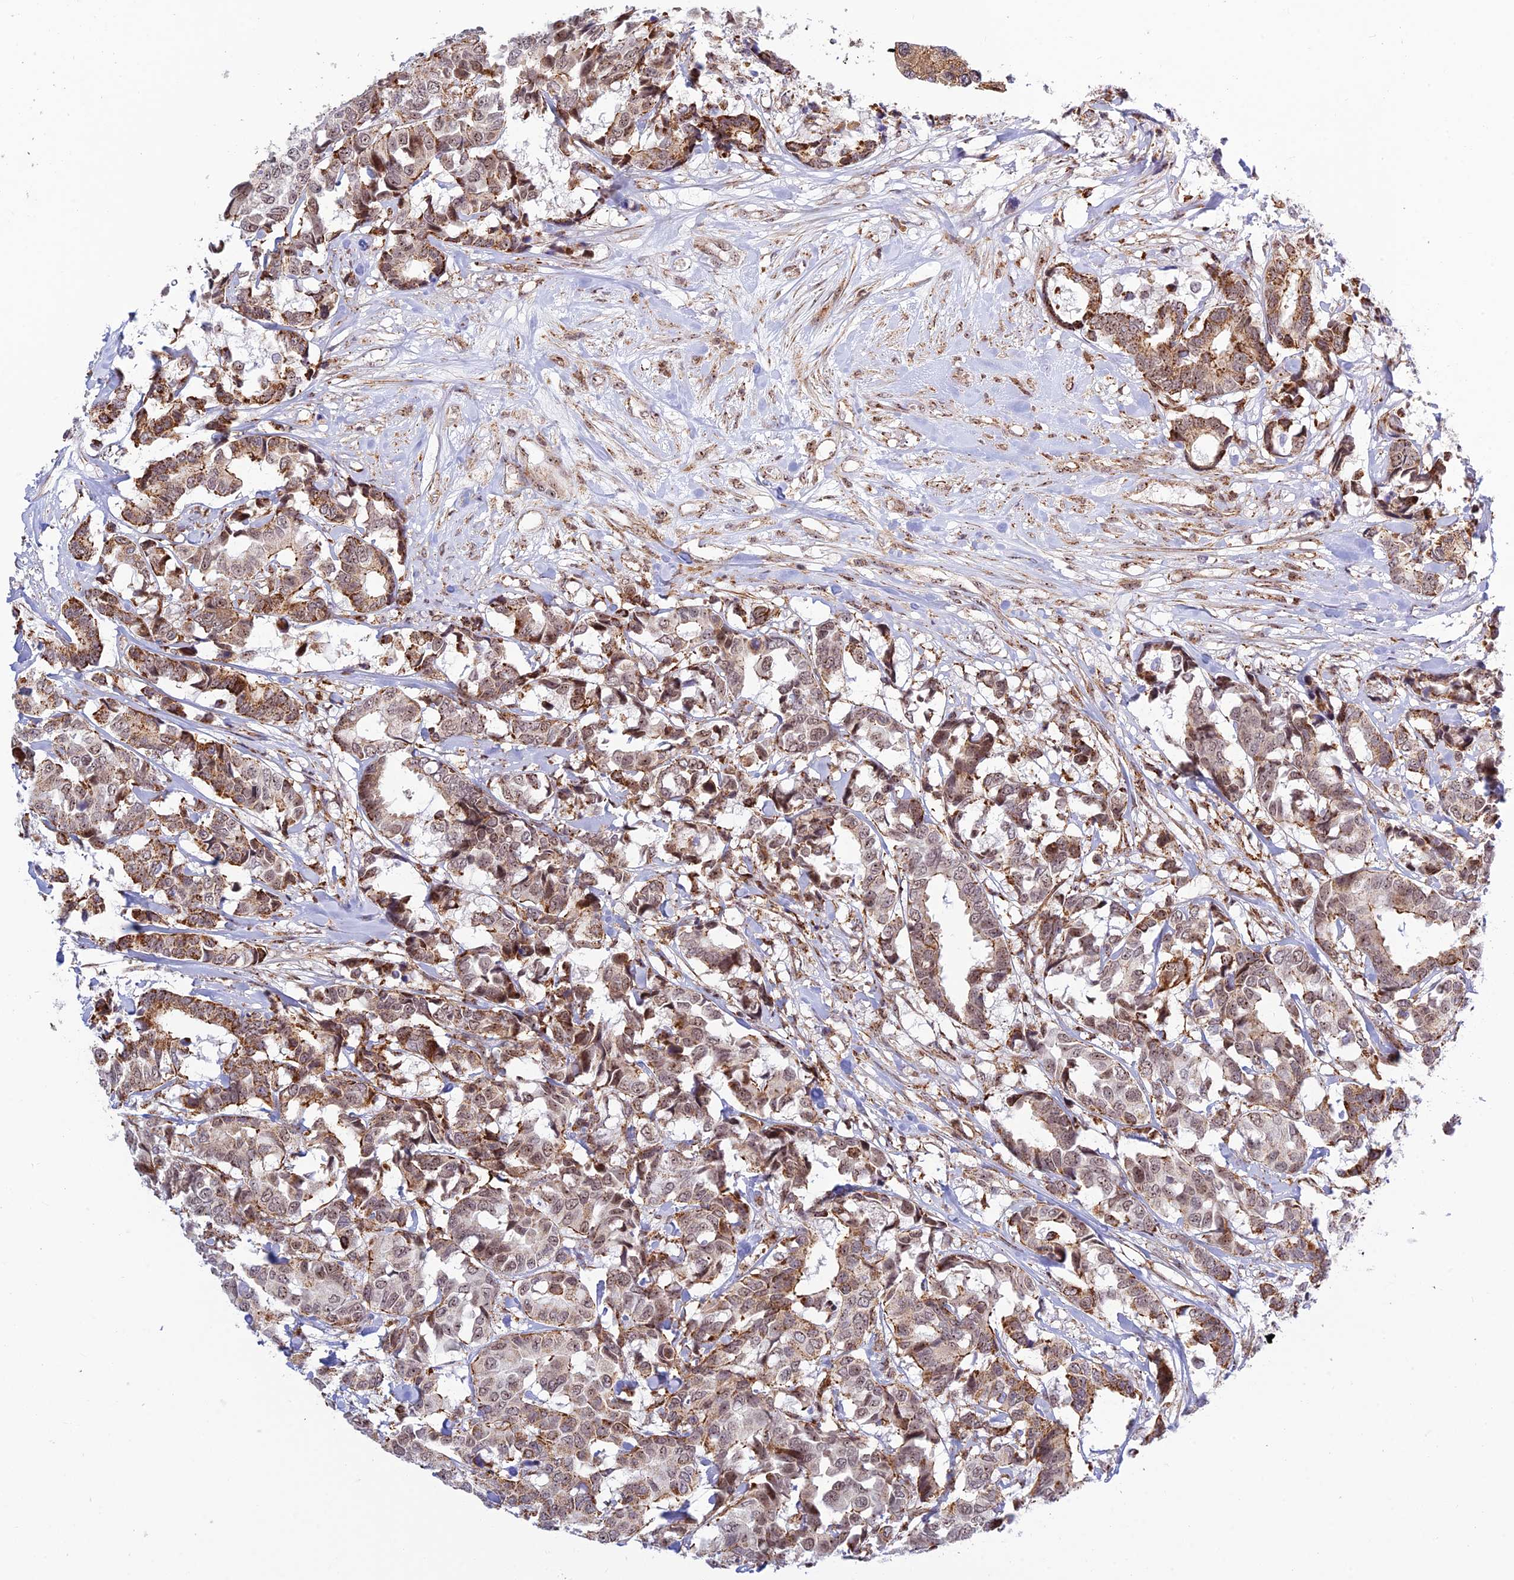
{"staining": {"intensity": "moderate", "quantity": ">75%", "location": "cytoplasmic/membranous,nuclear"}, "tissue": "breast cancer", "cell_type": "Tumor cells", "image_type": "cancer", "snomed": [{"axis": "morphology", "description": "Normal tissue, NOS"}, {"axis": "morphology", "description": "Duct carcinoma"}, {"axis": "topography", "description": "Breast"}], "caption": "A high-resolution photomicrograph shows immunohistochemistry (IHC) staining of breast cancer (infiltrating ductal carcinoma), which shows moderate cytoplasmic/membranous and nuclear expression in about >75% of tumor cells.", "gene": "POLR1G", "patient": {"sex": "female", "age": 87}}